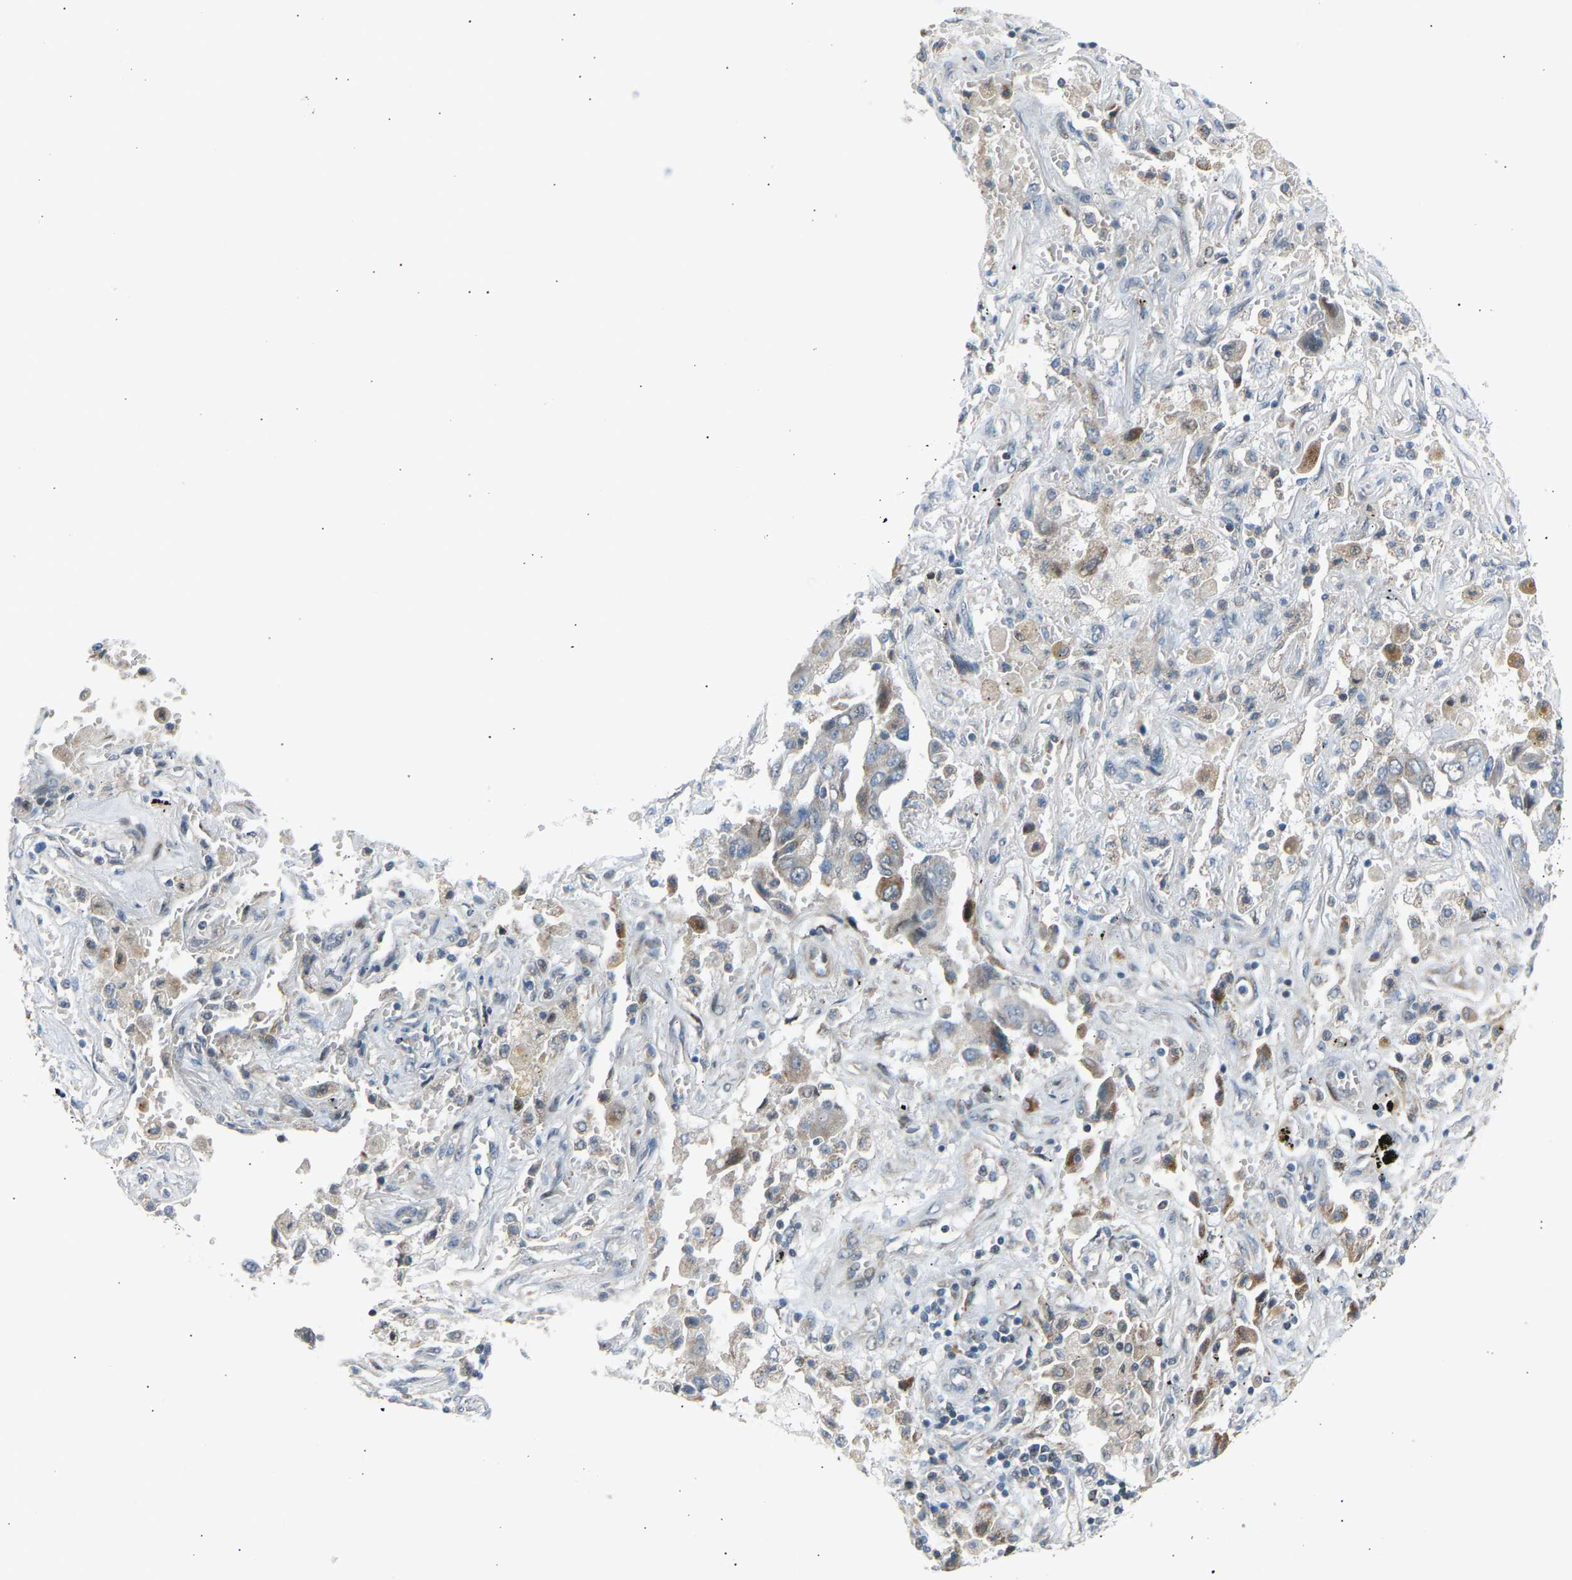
{"staining": {"intensity": "weak", "quantity": "<25%", "location": "cytoplasmic/membranous"}, "tissue": "lung cancer", "cell_type": "Tumor cells", "image_type": "cancer", "snomed": [{"axis": "morphology", "description": "Adenocarcinoma, NOS"}, {"axis": "topography", "description": "Lung"}], "caption": "This image is of lung cancer stained with immunohistochemistry (IHC) to label a protein in brown with the nuclei are counter-stained blue. There is no expression in tumor cells. The staining is performed using DAB (3,3'-diaminobenzidine) brown chromogen with nuclei counter-stained in using hematoxylin.", "gene": "VPS41", "patient": {"sex": "female", "age": 65}}